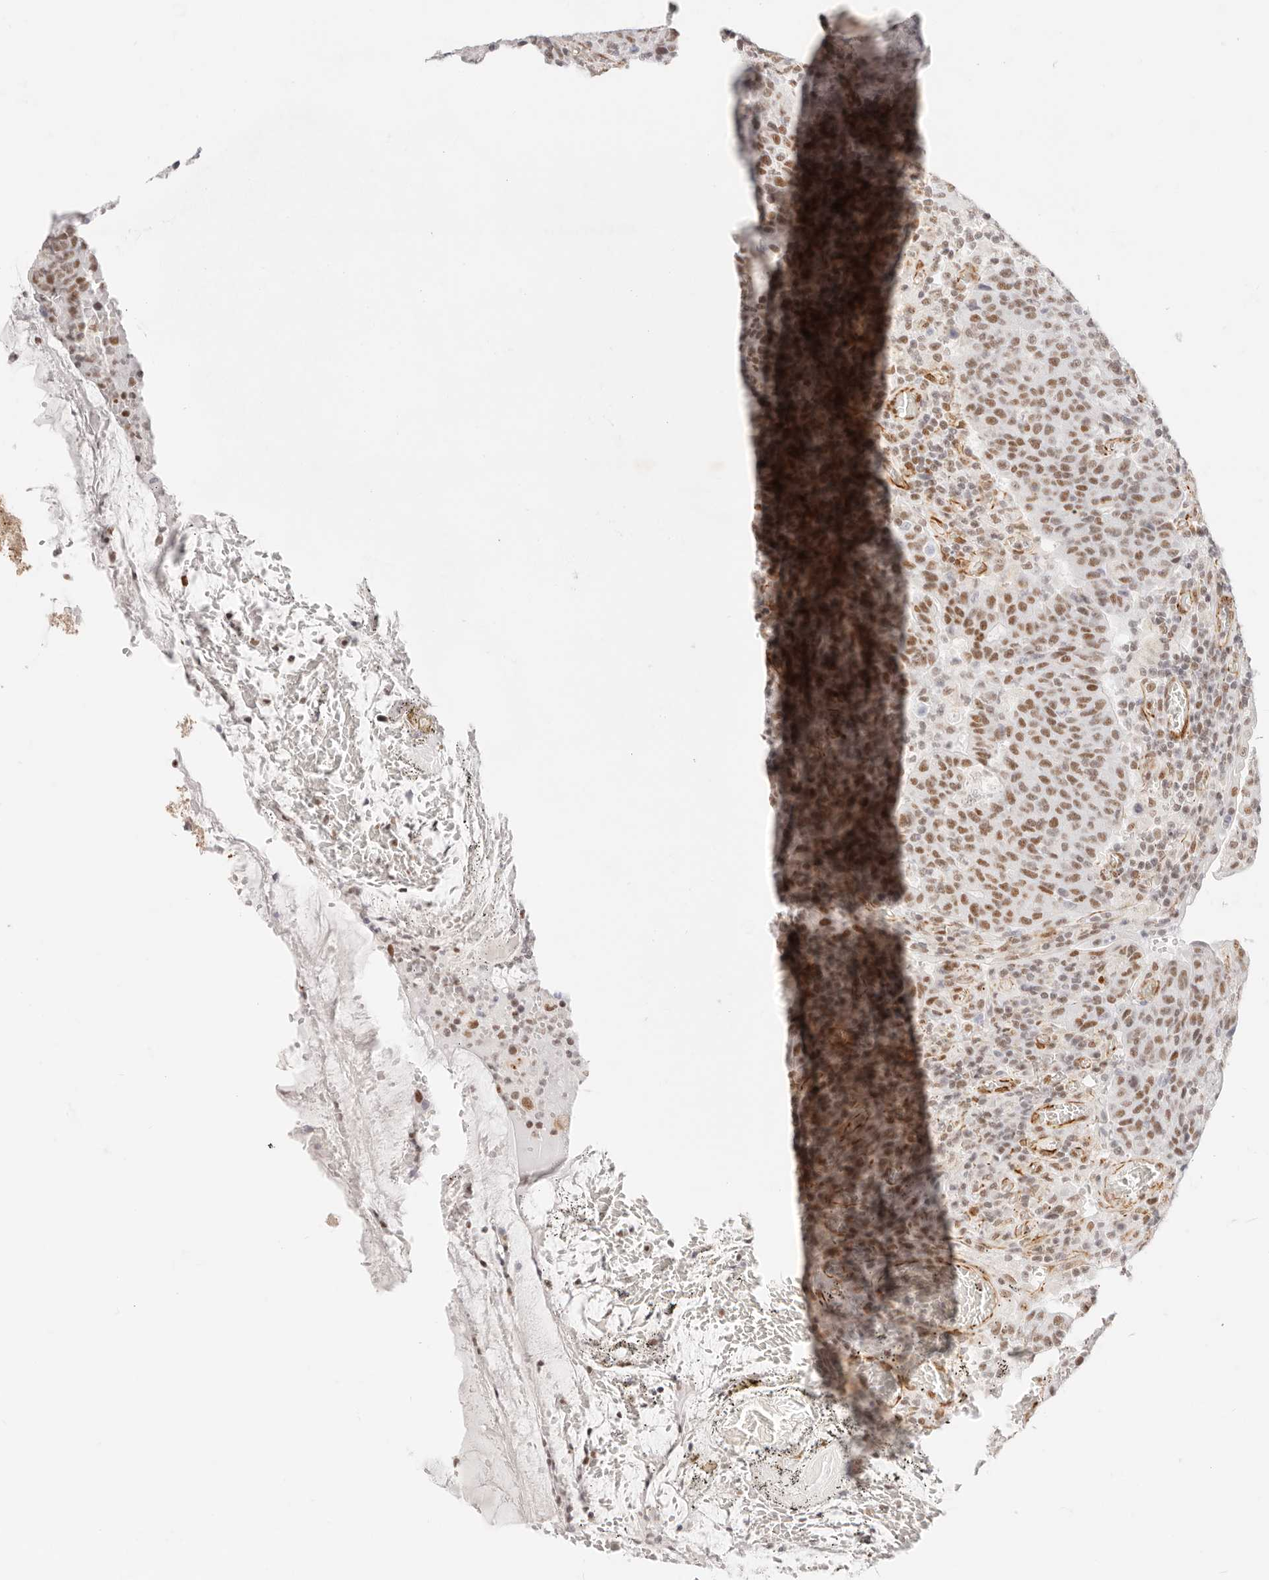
{"staining": {"intensity": "moderate", "quantity": ">75%", "location": "nuclear"}, "tissue": "colorectal cancer", "cell_type": "Tumor cells", "image_type": "cancer", "snomed": [{"axis": "morphology", "description": "Adenocarcinoma, NOS"}, {"axis": "topography", "description": "Colon"}], "caption": "Moderate nuclear expression for a protein is identified in about >75% of tumor cells of colorectal adenocarcinoma using immunohistochemistry.", "gene": "ZC3H11A", "patient": {"sex": "female", "age": 75}}